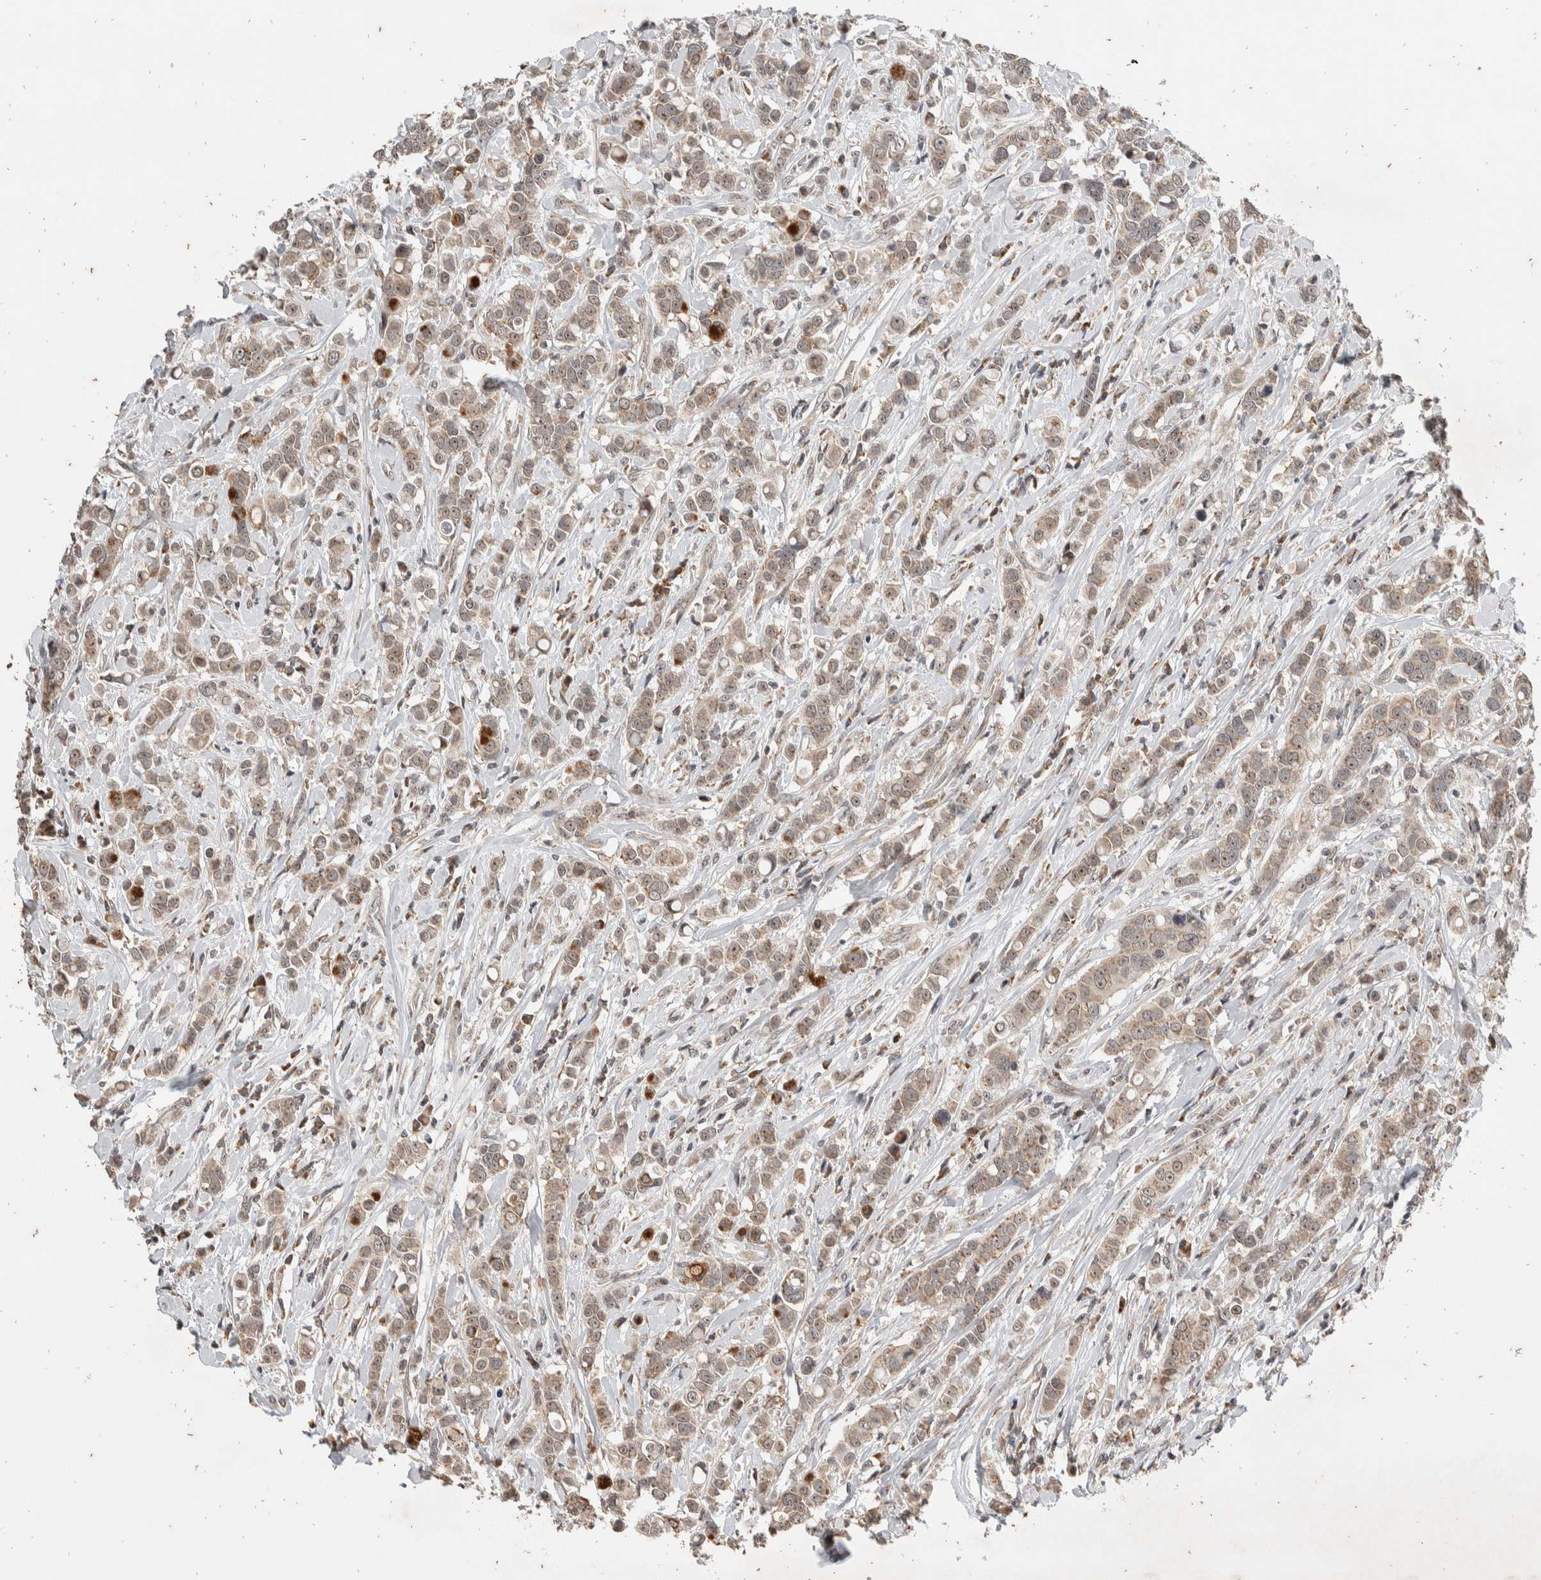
{"staining": {"intensity": "weak", "quantity": ">75%", "location": "cytoplasmic/membranous,nuclear"}, "tissue": "breast cancer", "cell_type": "Tumor cells", "image_type": "cancer", "snomed": [{"axis": "morphology", "description": "Duct carcinoma"}, {"axis": "topography", "description": "Breast"}], "caption": "Protein positivity by immunohistochemistry reveals weak cytoplasmic/membranous and nuclear positivity in approximately >75% of tumor cells in infiltrating ductal carcinoma (breast). (Brightfield microscopy of DAB IHC at high magnification).", "gene": "ATXN7L1", "patient": {"sex": "female", "age": 27}}